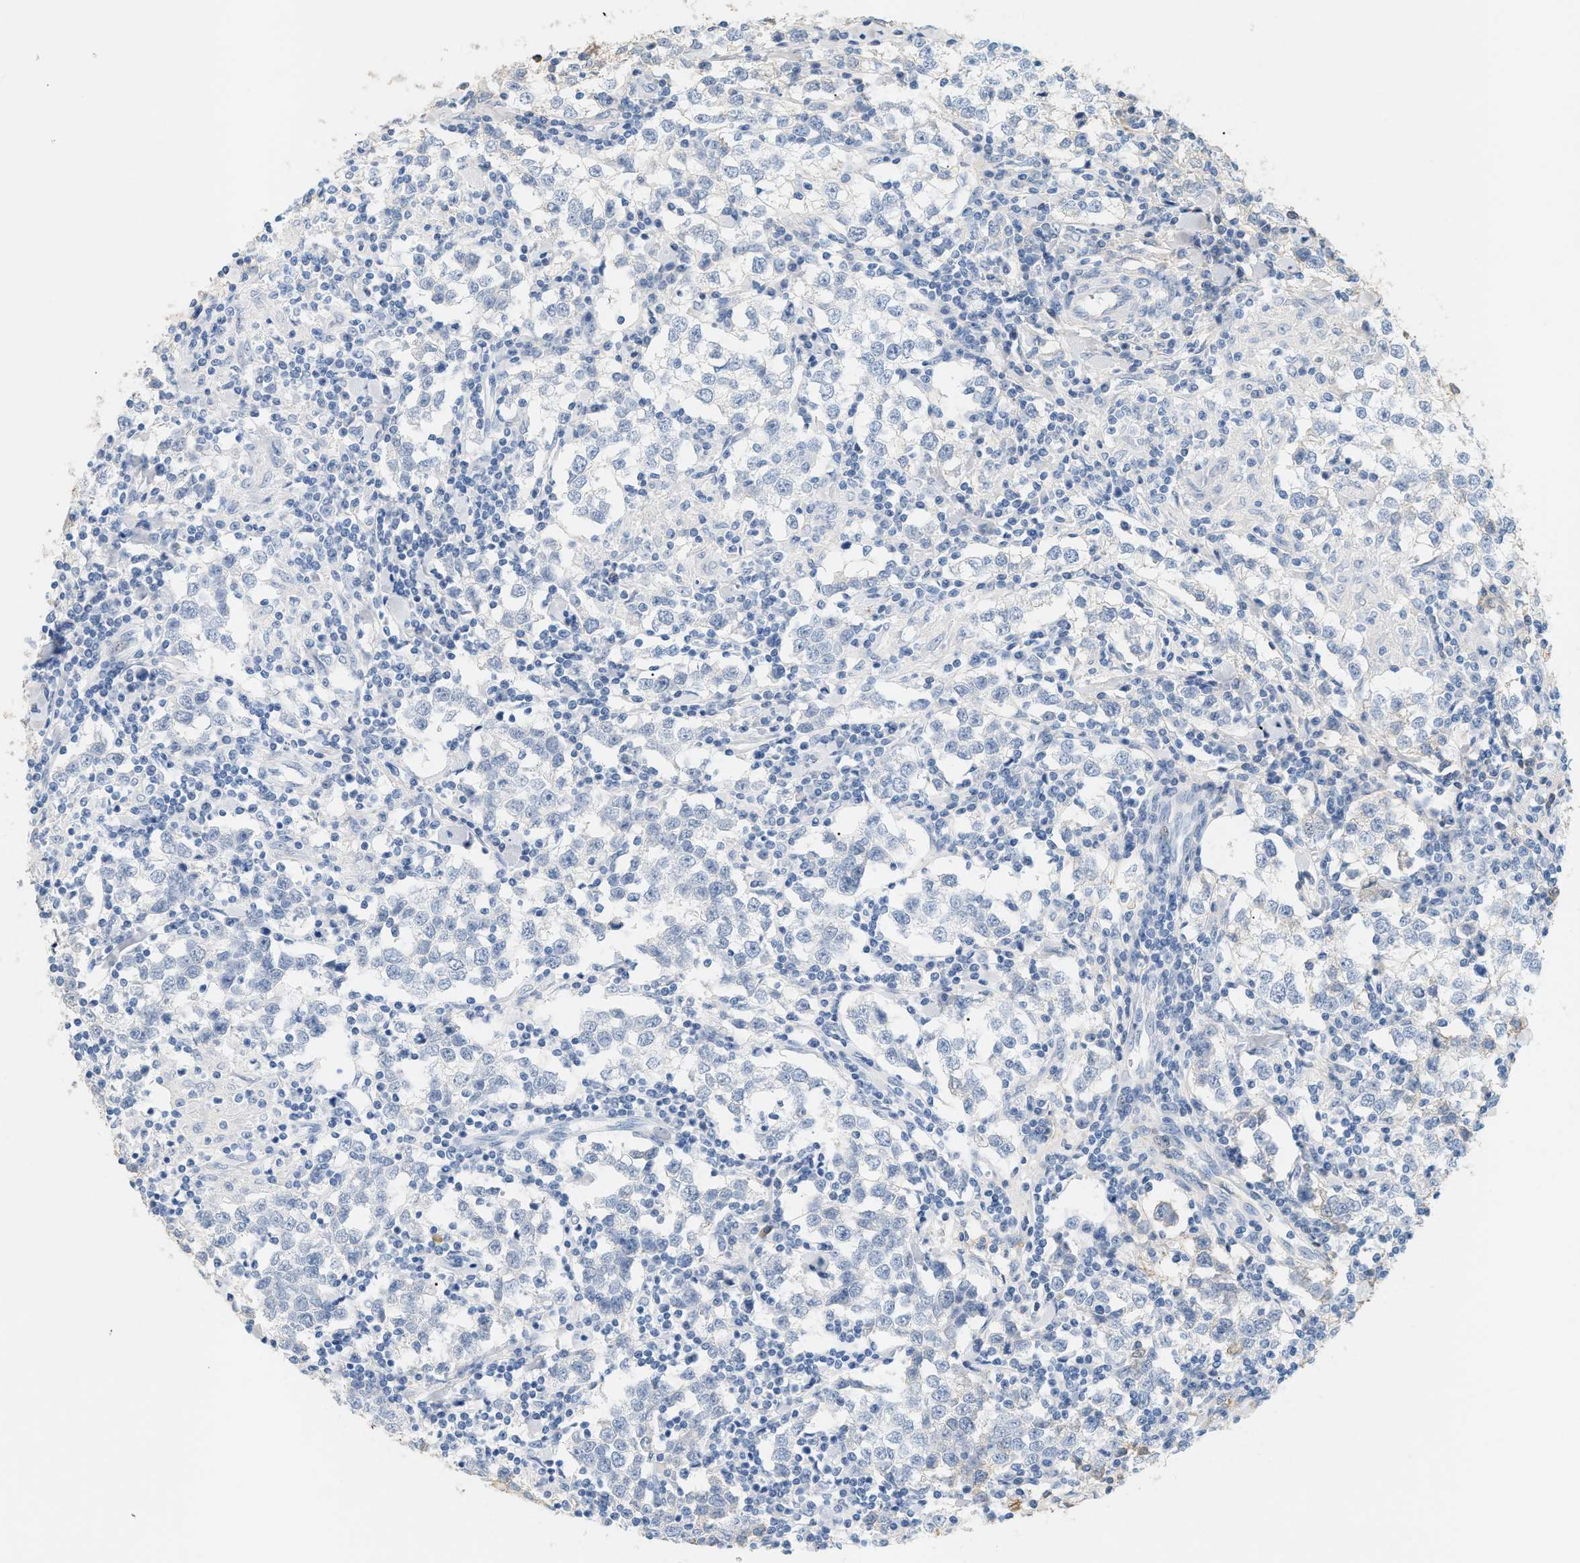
{"staining": {"intensity": "negative", "quantity": "none", "location": "none"}, "tissue": "testis cancer", "cell_type": "Tumor cells", "image_type": "cancer", "snomed": [{"axis": "morphology", "description": "Seminoma, NOS"}, {"axis": "morphology", "description": "Carcinoma, Embryonal, NOS"}, {"axis": "topography", "description": "Testis"}], "caption": "A high-resolution micrograph shows IHC staining of seminoma (testis), which shows no significant expression in tumor cells.", "gene": "CFH", "patient": {"sex": "male", "age": 36}}